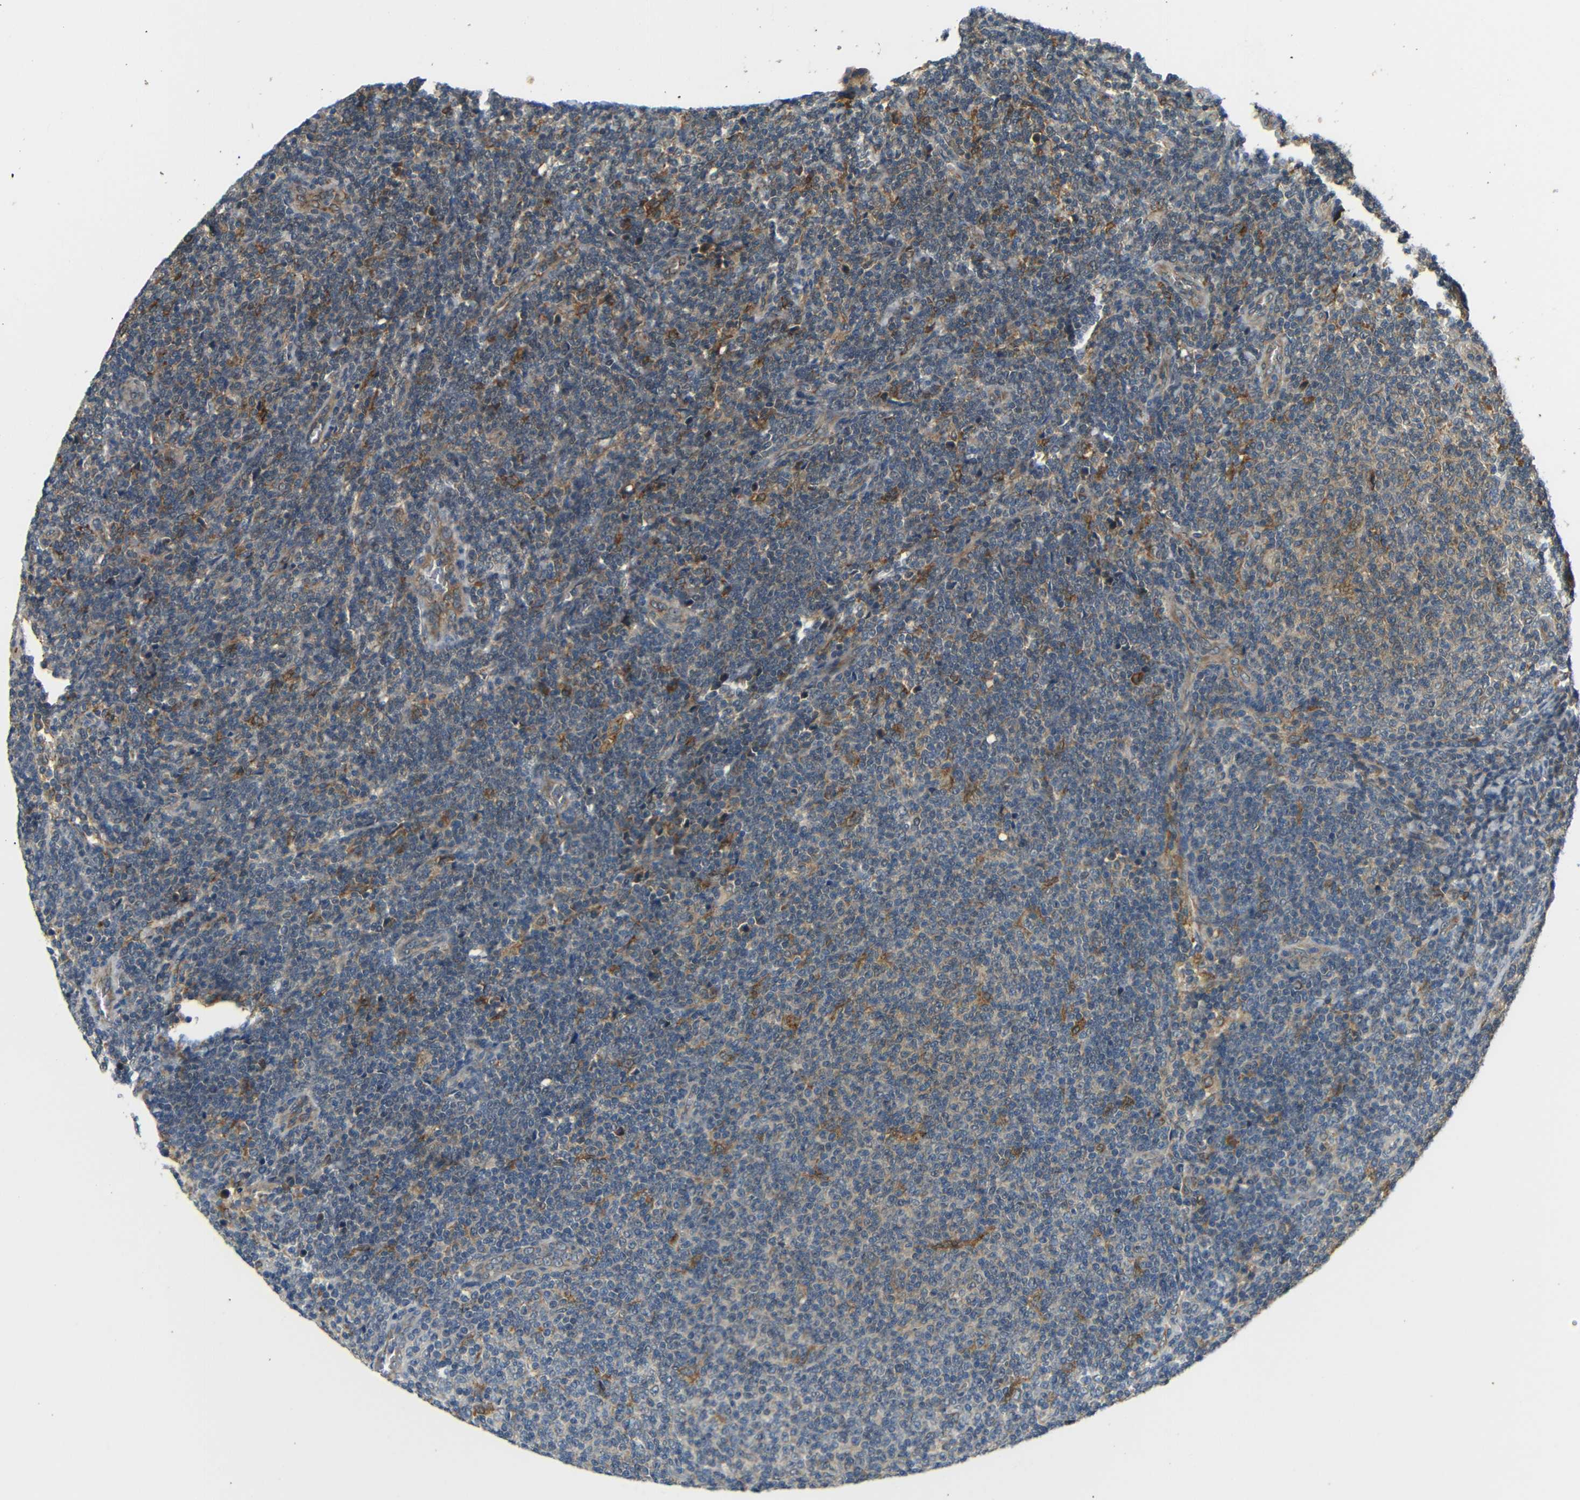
{"staining": {"intensity": "weak", "quantity": ">75%", "location": "cytoplasmic/membranous"}, "tissue": "lymphoma", "cell_type": "Tumor cells", "image_type": "cancer", "snomed": [{"axis": "morphology", "description": "Malignant lymphoma, non-Hodgkin's type, Low grade"}, {"axis": "topography", "description": "Lymph node"}], "caption": "Immunohistochemical staining of human lymphoma shows low levels of weak cytoplasmic/membranous expression in approximately >75% of tumor cells.", "gene": "EPHB2", "patient": {"sex": "male", "age": 66}}